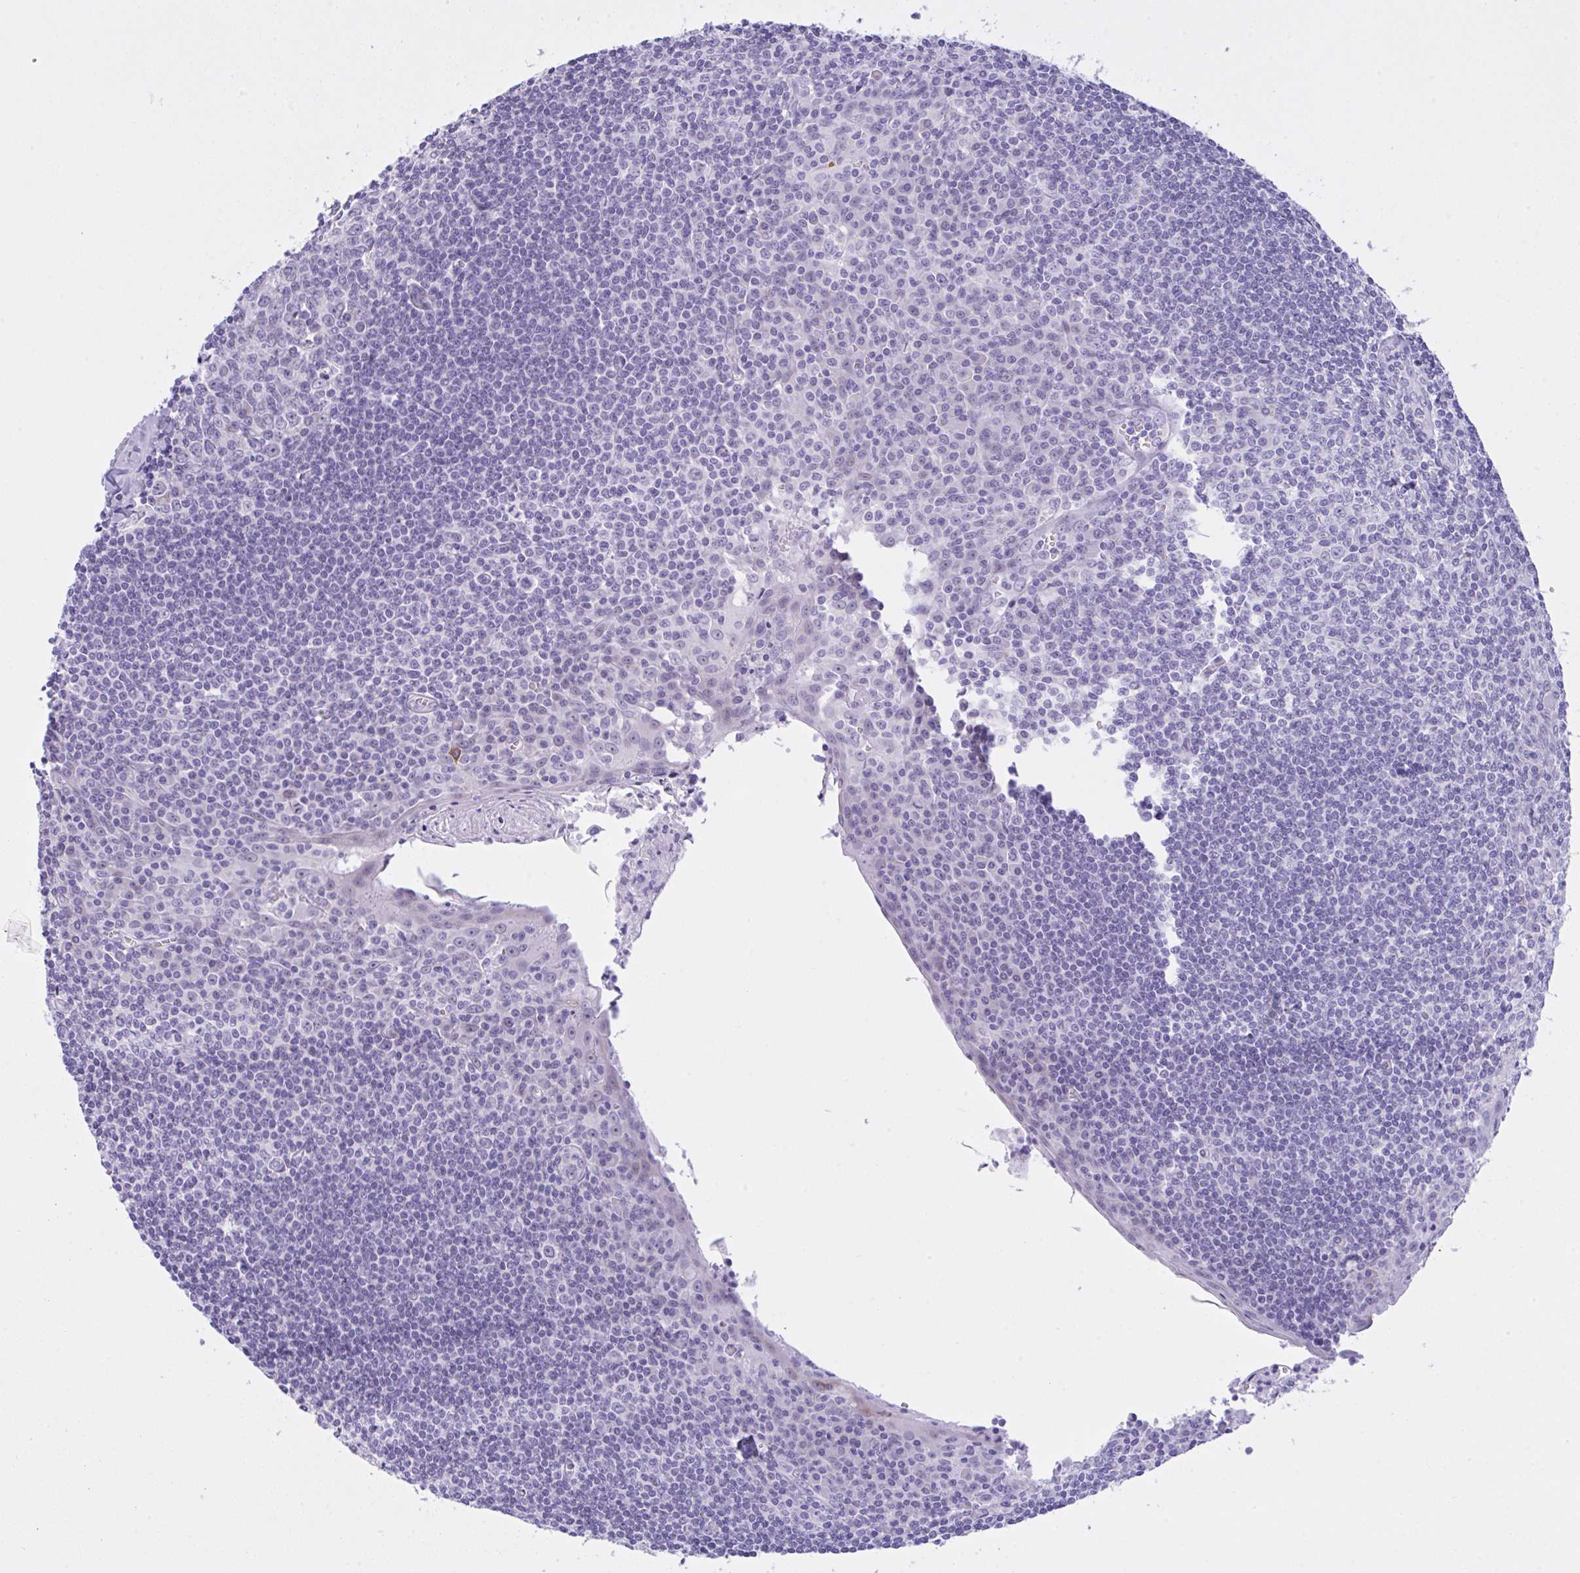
{"staining": {"intensity": "negative", "quantity": "none", "location": "none"}, "tissue": "tonsil", "cell_type": "Germinal center cells", "image_type": "normal", "snomed": [{"axis": "morphology", "description": "Normal tissue, NOS"}, {"axis": "topography", "description": "Tonsil"}], "caption": "Immunohistochemistry photomicrograph of normal tonsil stained for a protein (brown), which displays no positivity in germinal center cells.", "gene": "YBX2", "patient": {"sex": "male", "age": 27}}